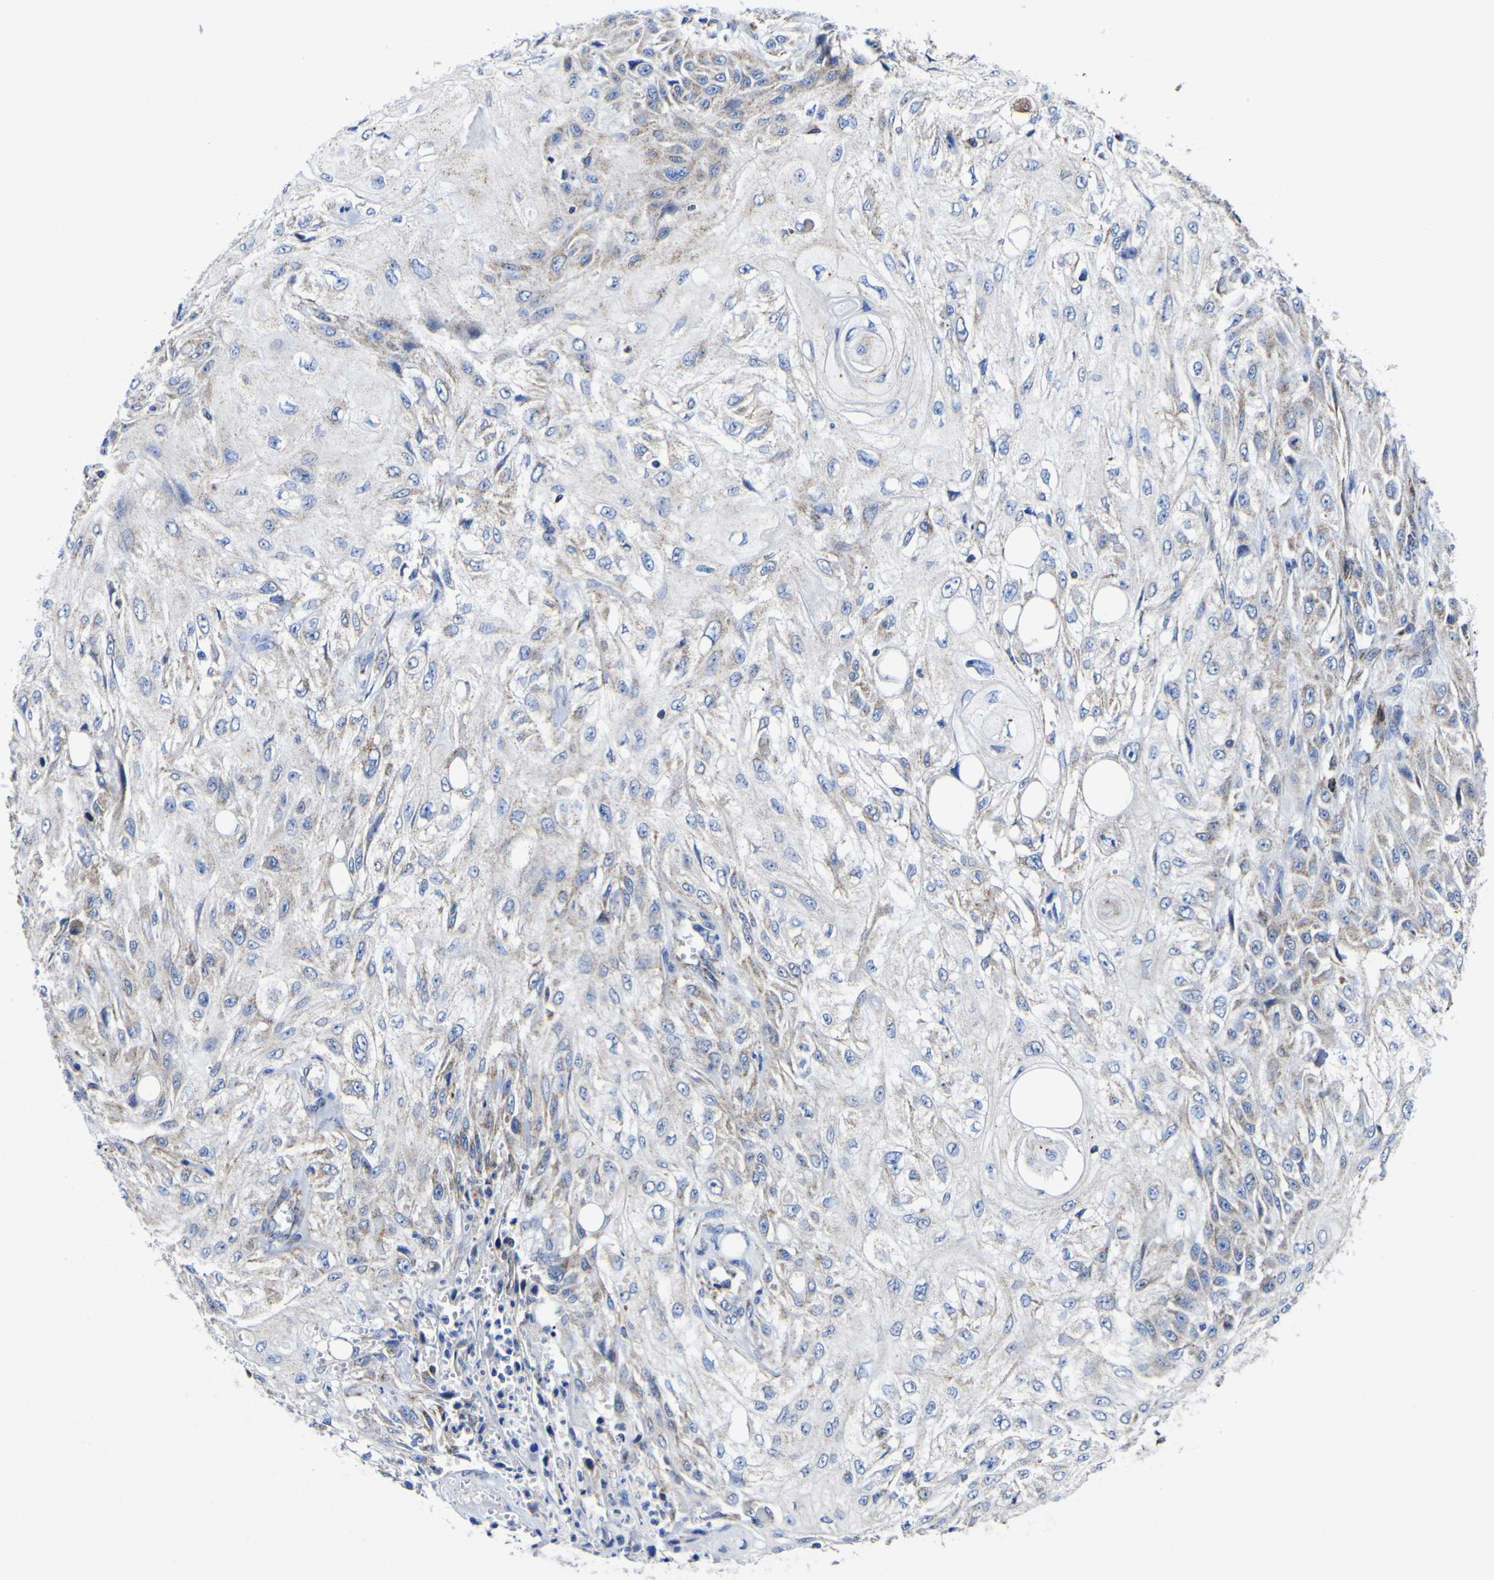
{"staining": {"intensity": "moderate", "quantity": "25%-75%", "location": "cytoplasmic/membranous"}, "tissue": "skin cancer", "cell_type": "Tumor cells", "image_type": "cancer", "snomed": [{"axis": "morphology", "description": "Squamous cell carcinoma, NOS"}, {"axis": "topography", "description": "Skin"}], "caption": "Immunohistochemistry staining of squamous cell carcinoma (skin), which shows medium levels of moderate cytoplasmic/membranous staining in about 25%-75% of tumor cells indicating moderate cytoplasmic/membranous protein expression. The staining was performed using DAB (3,3'-diaminobenzidine) (brown) for protein detection and nuclei were counterstained in hematoxylin (blue).", "gene": "CCDC90B", "patient": {"sex": "male", "age": 75}}